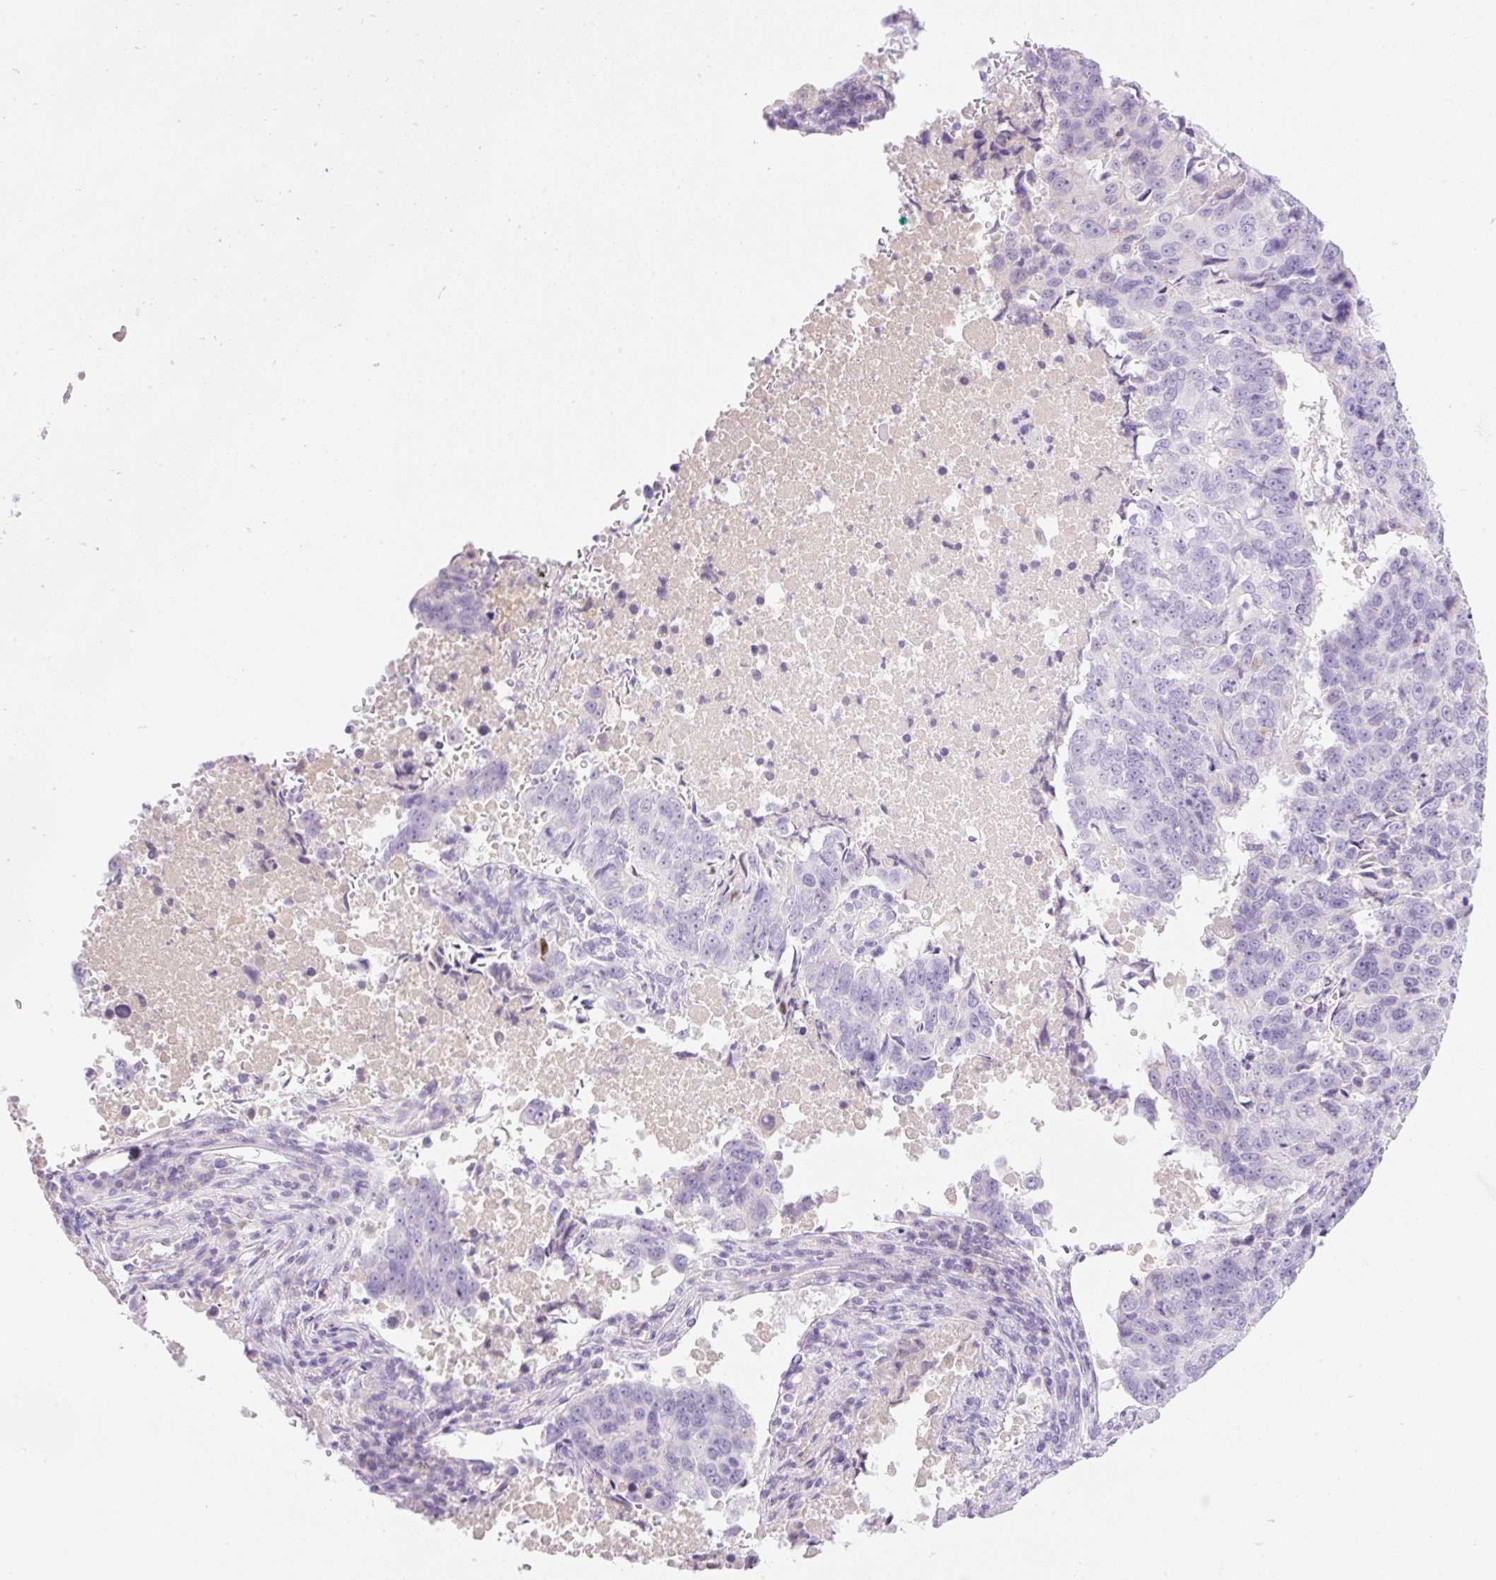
{"staining": {"intensity": "negative", "quantity": "none", "location": "none"}, "tissue": "lung cancer", "cell_type": "Tumor cells", "image_type": "cancer", "snomed": [{"axis": "morphology", "description": "Squamous cell carcinoma, NOS"}, {"axis": "topography", "description": "Lung"}], "caption": "Tumor cells are negative for brown protein staining in squamous cell carcinoma (lung).", "gene": "PALM3", "patient": {"sex": "female", "age": 66}}